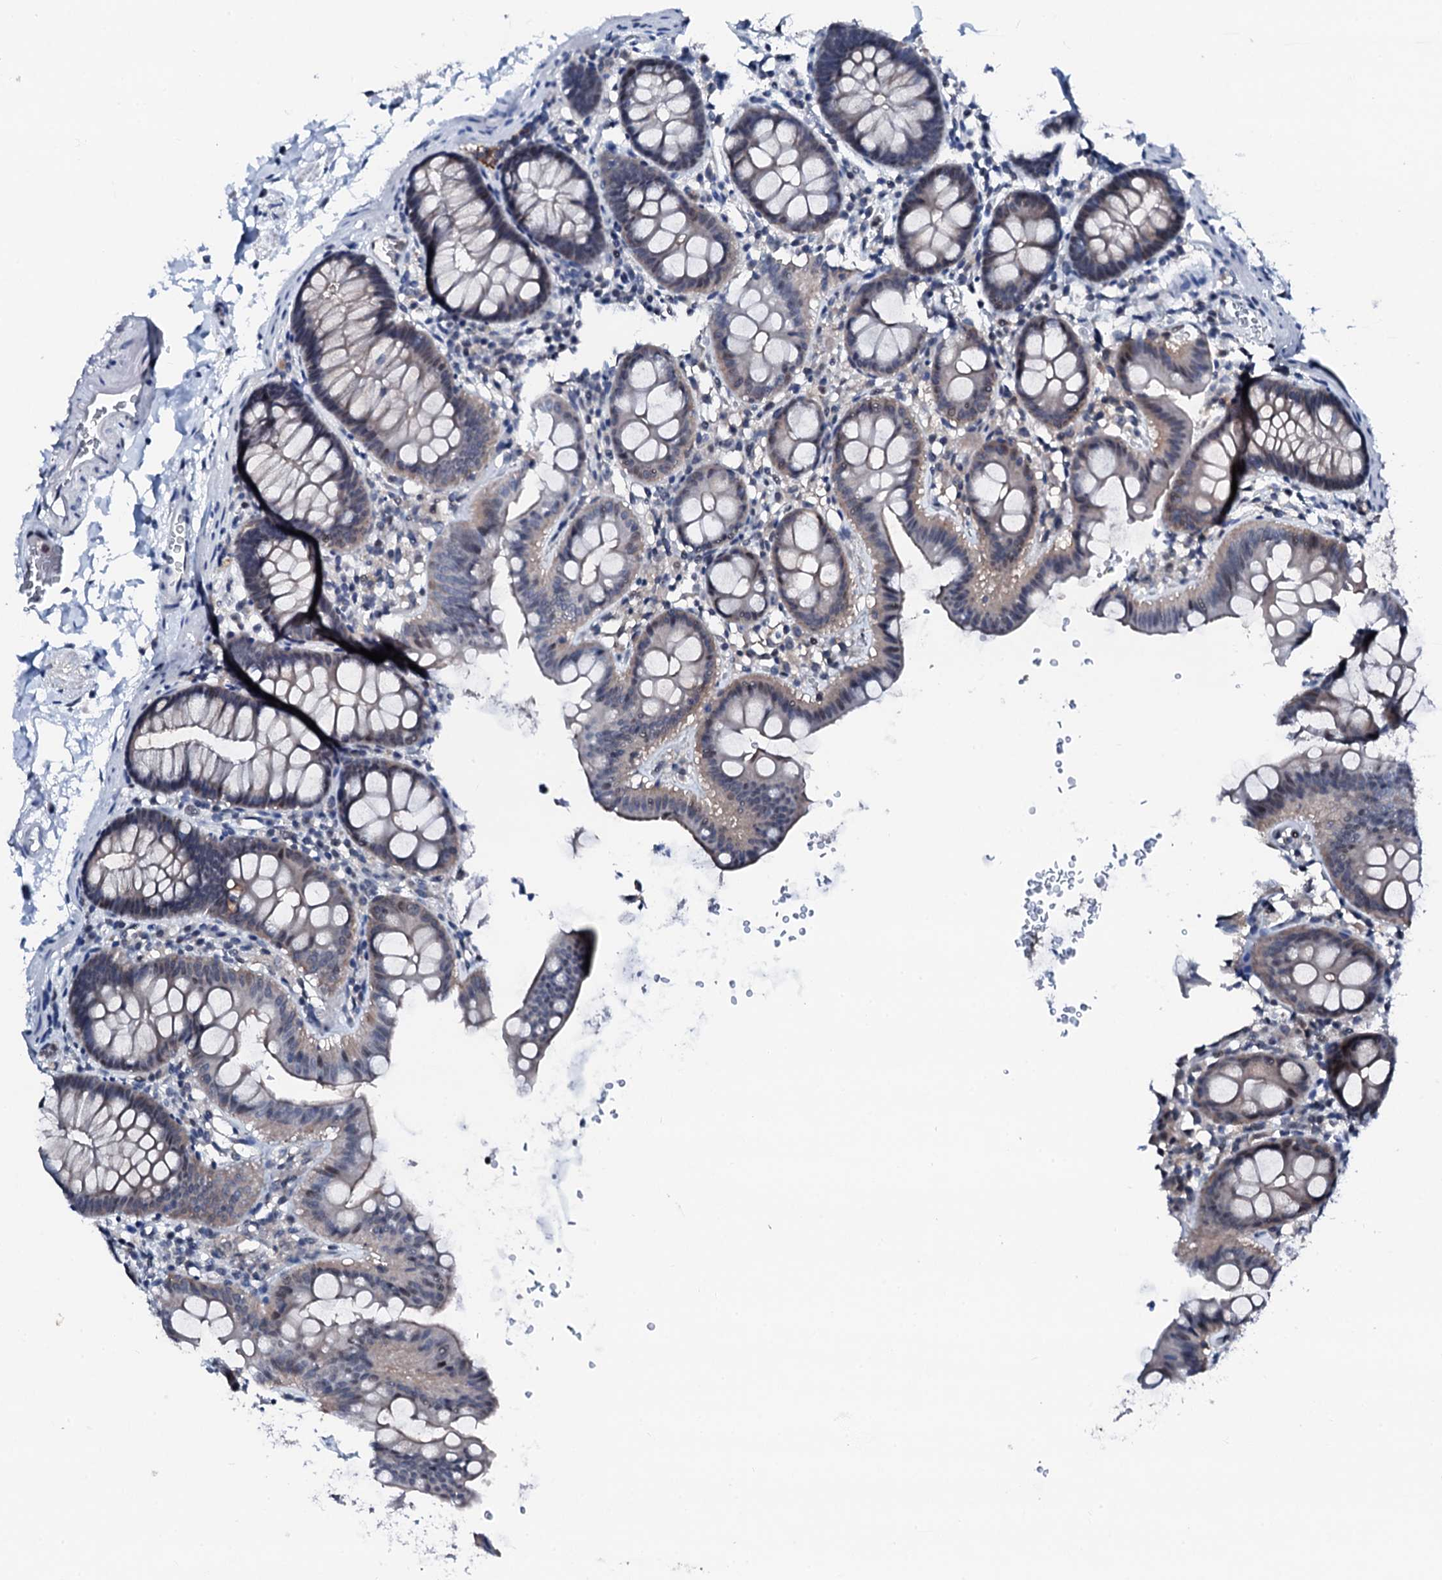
{"staining": {"intensity": "negative", "quantity": "none", "location": "none"}, "tissue": "colon", "cell_type": "Endothelial cells", "image_type": "normal", "snomed": [{"axis": "morphology", "description": "Normal tissue, NOS"}, {"axis": "topography", "description": "Colon"}], "caption": "An immunohistochemistry photomicrograph of normal colon is shown. There is no staining in endothelial cells of colon. The staining is performed using DAB brown chromogen with nuclei counter-stained in using hematoxylin.", "gene": "TRAFD1", "patient": {"sex": "male", "age": 75}}